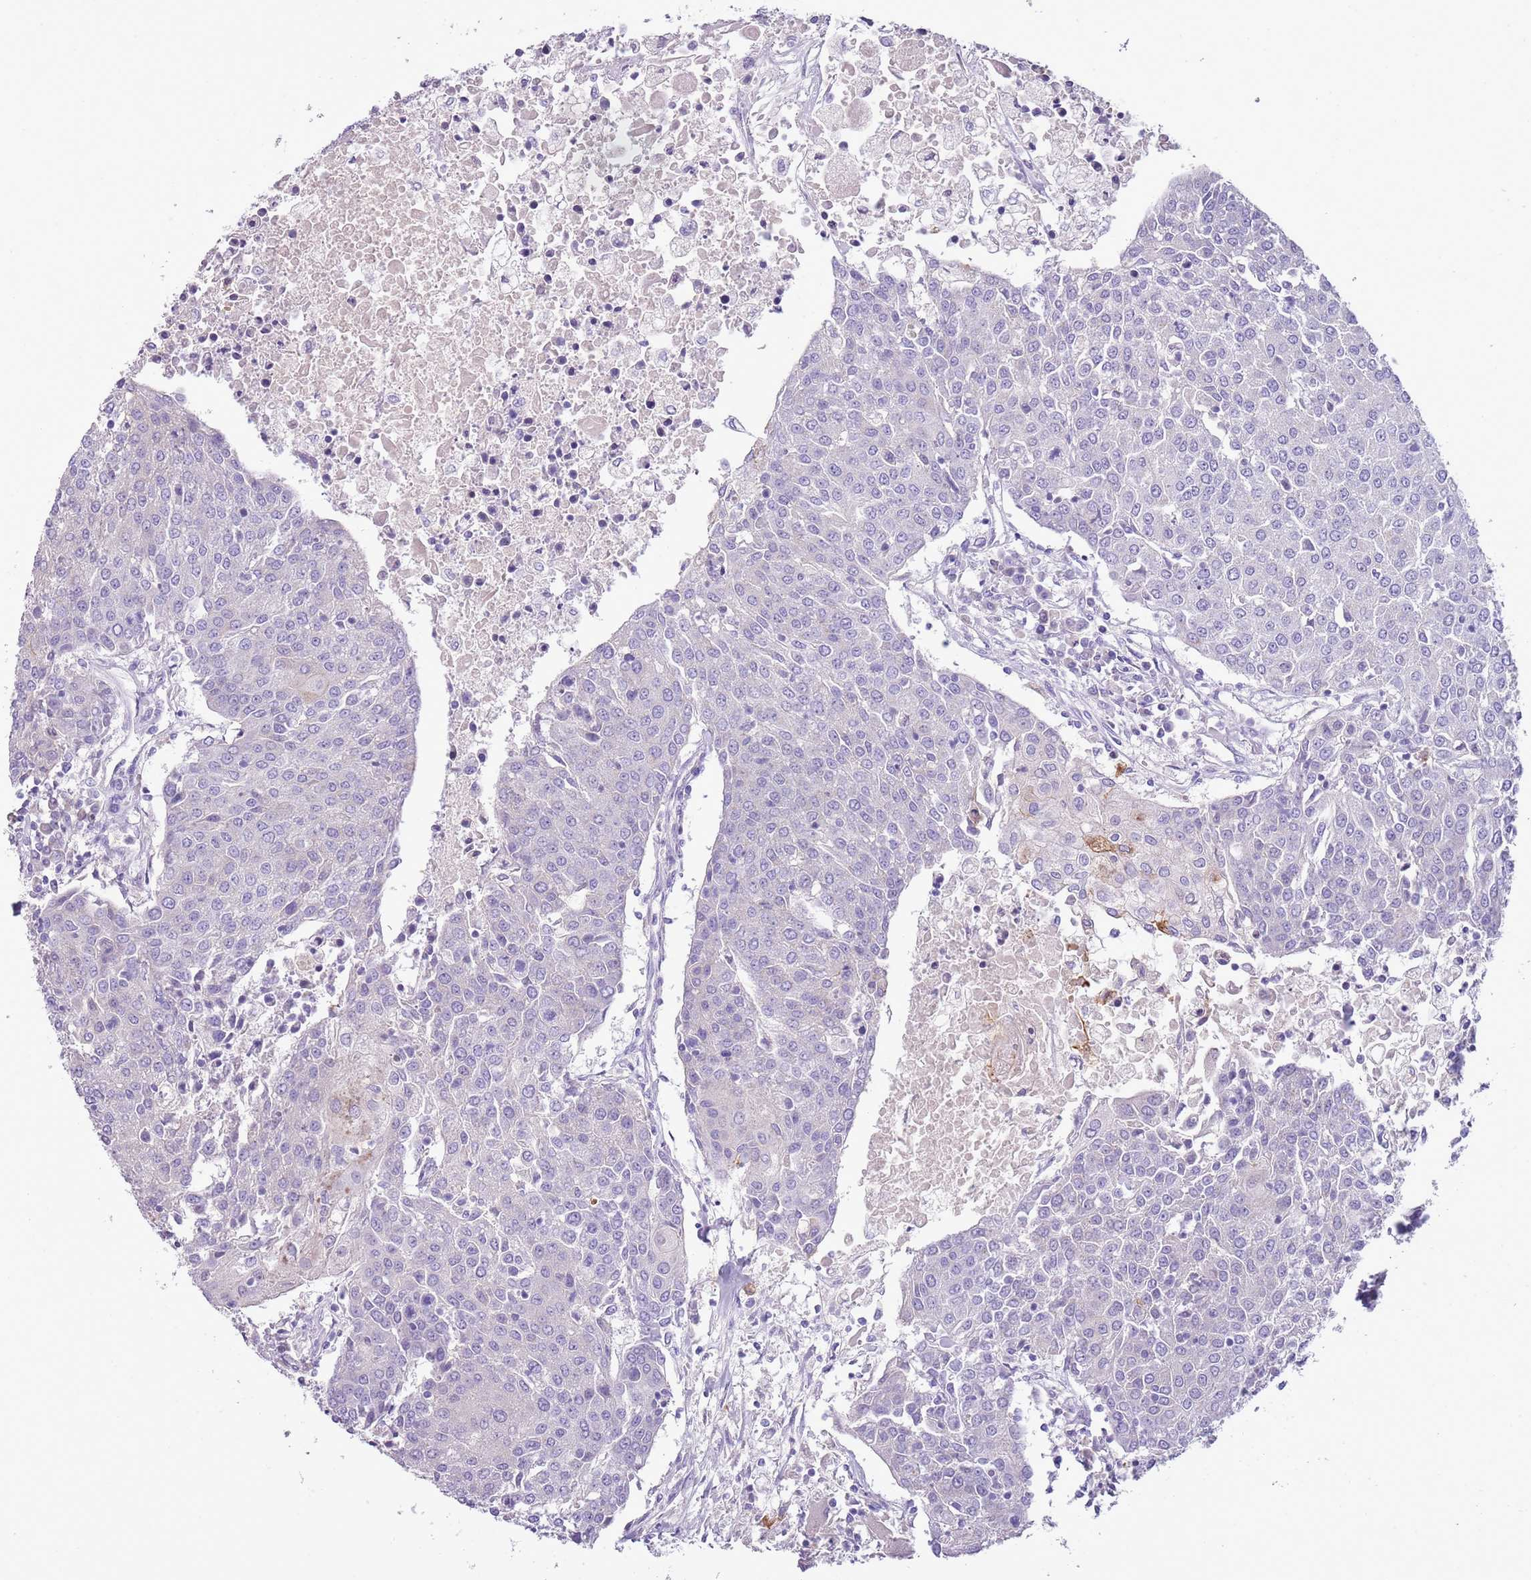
{"staining": {"intensity": "negative", "quantity": "none", "location": "none"}, "tissue": "urothelial cancer", "cell_type": "Tumor cells", "image_type": "cancer", "snomed": [{"axis": "morphology", "description": "Urothelial carcinoma, High grade"}, {"axis": "topography", "description": "Urinary bladder"}], "caption": "Tumor cells are negative for brown protein staining in high-grade urothelial carcinoma. Nuclei are stained in blue.", "gene": "NBPF6", "patient": {"sex": "female", "age": 85}}